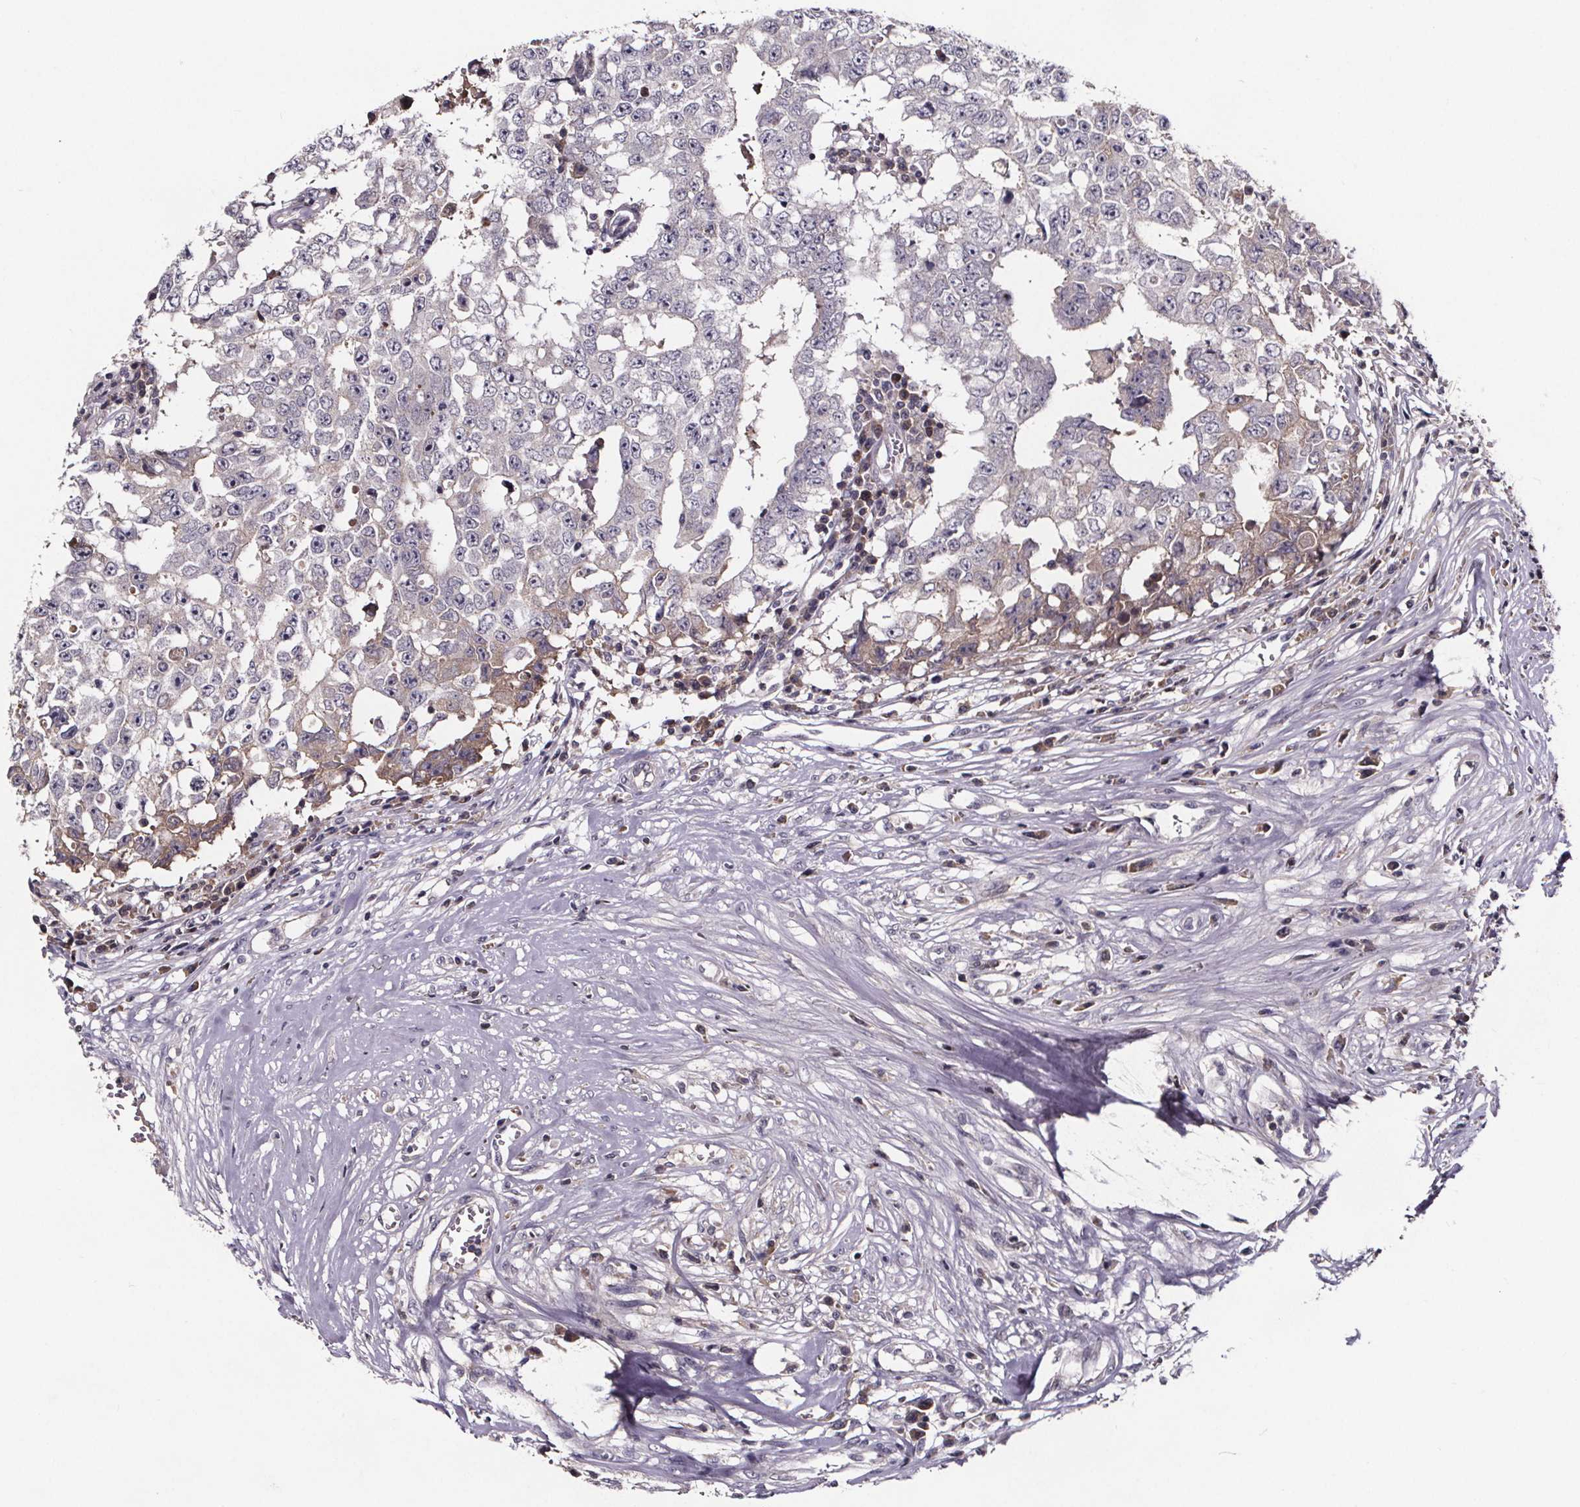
{"staining": {"intensity": "weak", "quantity": "<25%", "location": "cytoplasmic/membranous"}, "tissue": "testis cancer", "cell_type": "Tumor cells", "image_type": "cancer", "snomed": [{"axis": "morphology", "description": "Carcinoma, Embryonal, NOS"}, {"axis": "topography", "description": "Testis"}], "caption": "Immunohistochemistry image of neoplastic tissue: testis cancer (embryonal carcinoma) stained with DAB (3,3'-diaminobenzidine) displays no significant protein expression in tumor cells.", "gene": "NPHP4", "patient": {"sex": "male", "age": 36}}